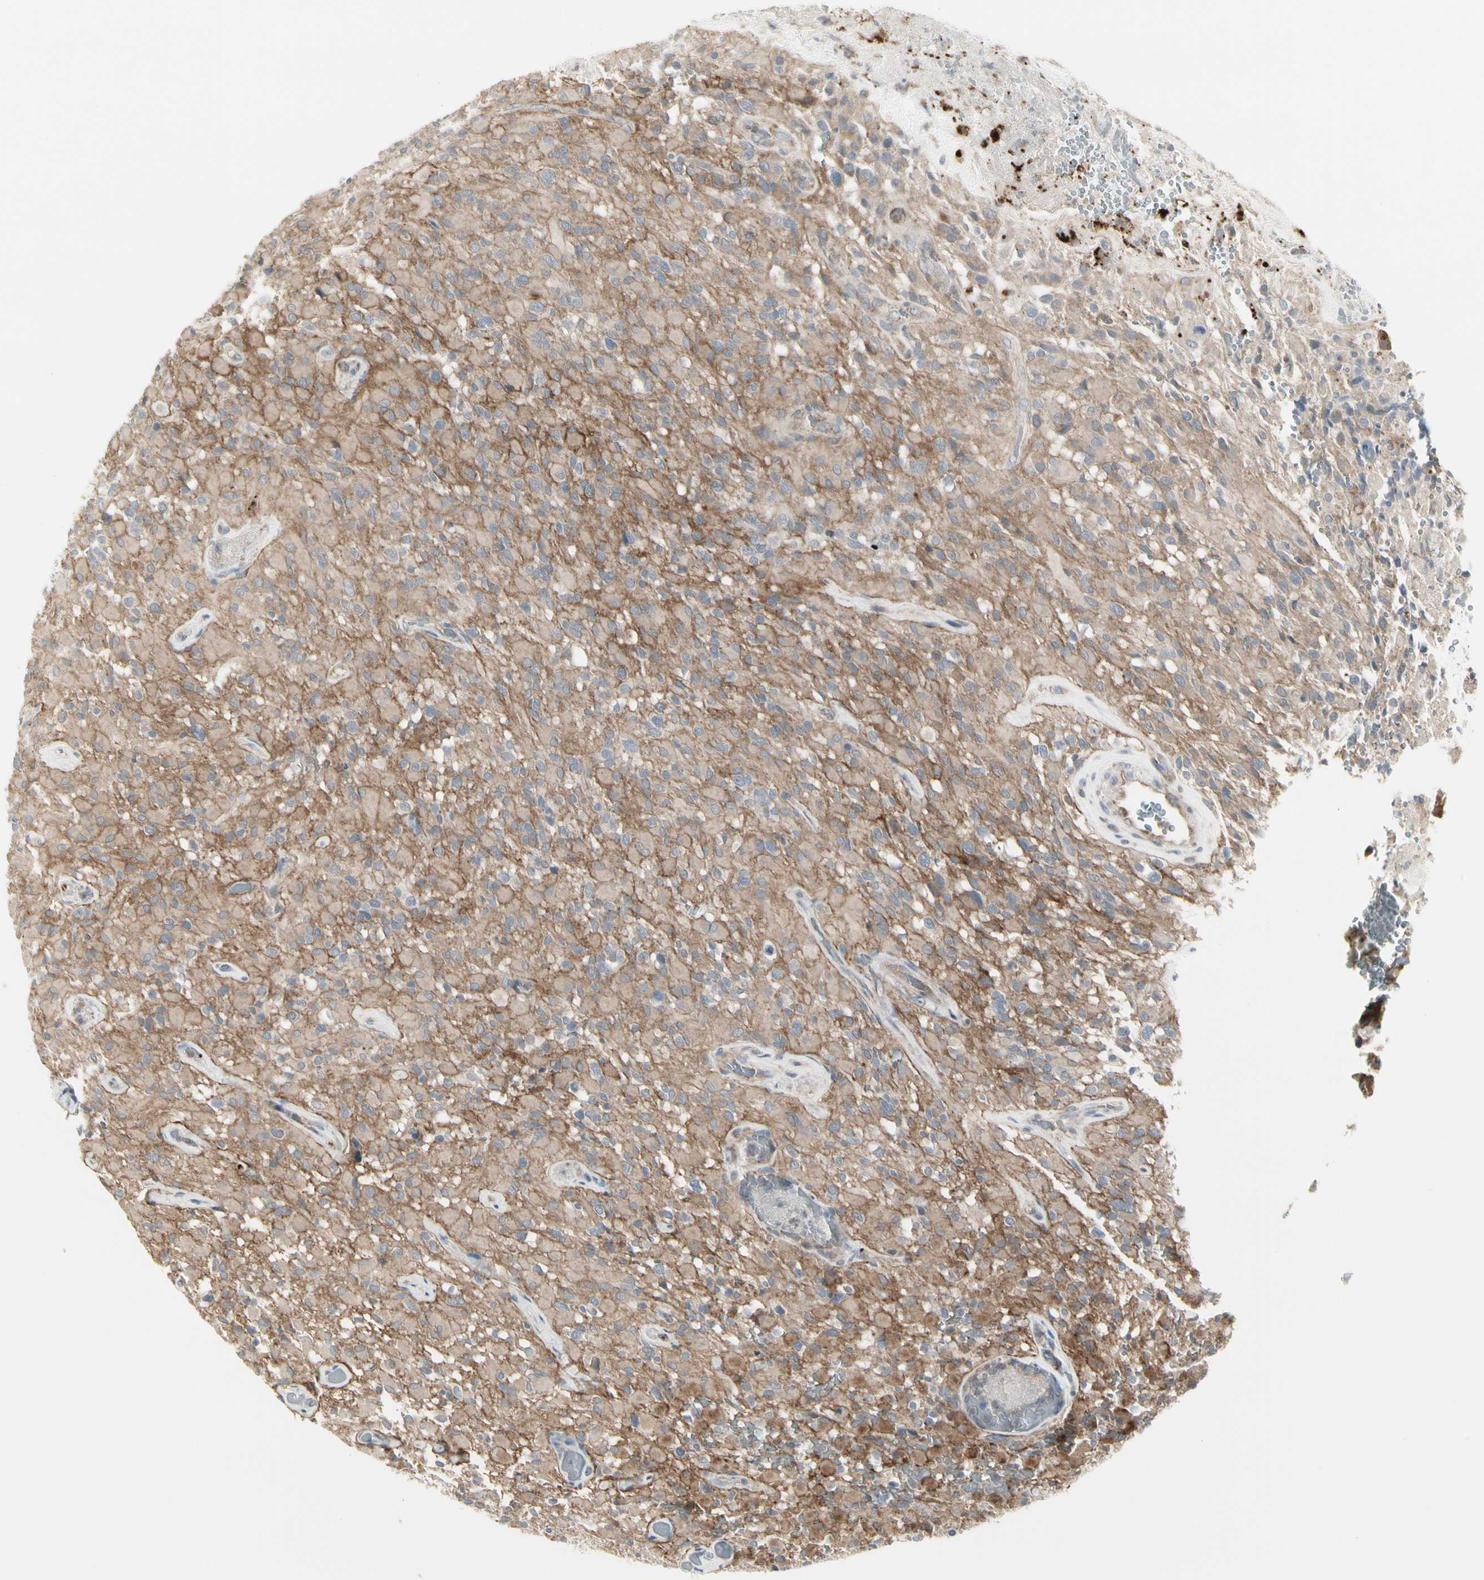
{"staining": {"intensity": "moderate", "quantity": ">75%", "location": "cytoplasmic/membranous"}, "tissue": "glioma", "cell_type": "Tumor cells", "image_type": "cancer", "snomed": [{"axis": "morphology", "description": "Glioma, malignant, High grade"}, {"axis": "topography", "description": "Brain"}], "caption": "IHC micrograph of malignant glioma (high-grade) stained for a protein (brown), which displays medium levels of moderate cytoplasmic/membranous staining in about >75% of tumor cells.", "gene": "GRN", "patient": {"sex": "male", "age": 71}}